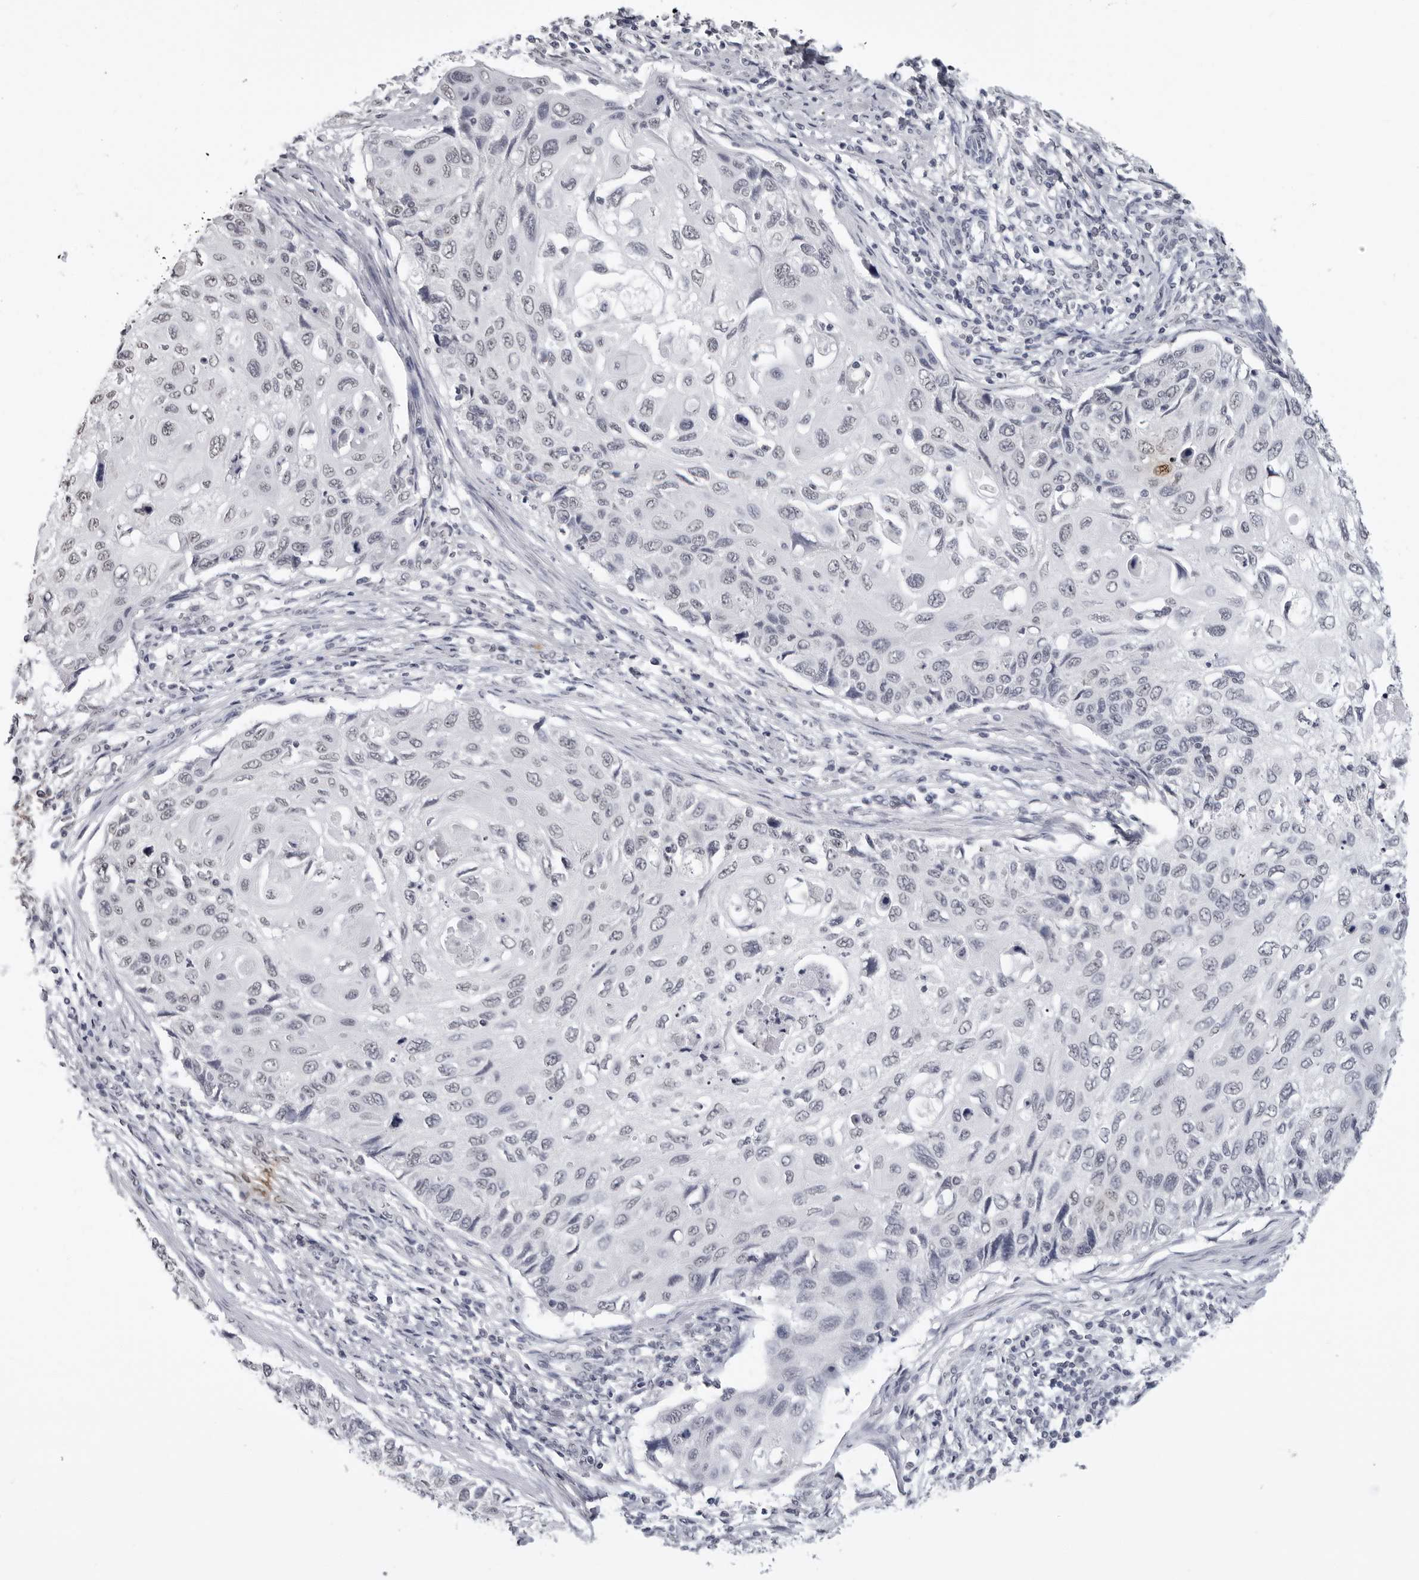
{"staining": {"intensity": "negative", "quantity": "none", "location": "none"}, "tissue": "cervical cancer", "cell_type": "Tumor cells", "image_type": "cancer", "snomed": [{"axis": "morphology", "description": "Squamous cell carcinoma, NOS"}, {"axis": "topography", "description": "Cervix"}], "caption": "This is a micrograph of immunohistochemistry staining of squamous cell carcinoma (cervical), which shows no staining in tumor cells. (Immunohistochemistry, brightfield microscopy, high magnification).", "gene": "HEPACAM", "patient": {"sex": "female", "age": 70}}